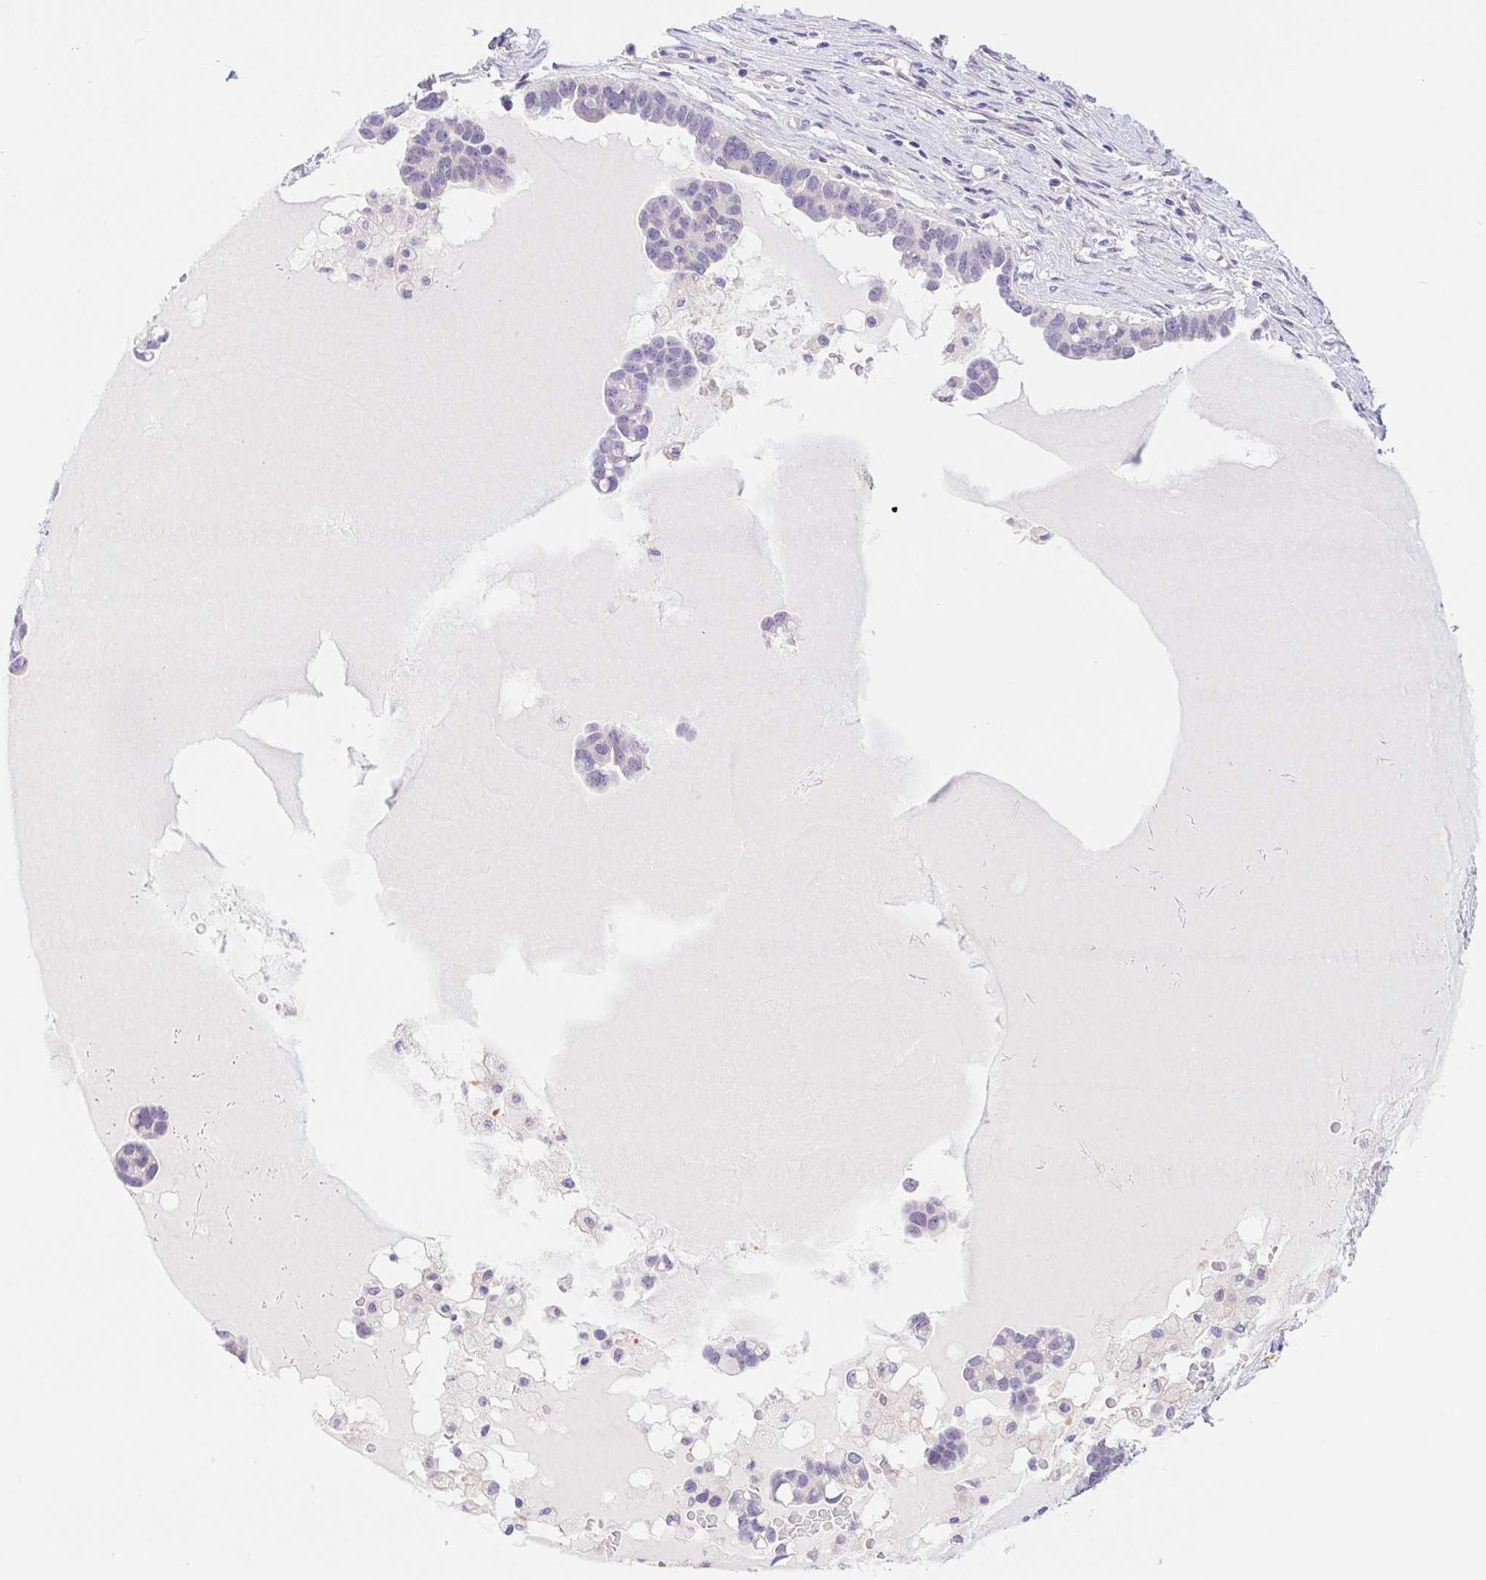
{"staining": {"intensity": "negative", "quantity": "none", "location": "none"}, "tissue": "ovarian cancer", "cell_type": "Tumor cells", "image_type": "cancer", "snomed": [{"axis": "morphology", "description": "Cystadenocarcinoma, serous, NOS"}, {"axis": "topography", "description": "Ovary"}], "caption": "IHC image of neoplastic tissue: ovarian serous cystadenocarcinoma stained with DAB (3,3'-diaminobenzidine) shows no significant protein staining in tumor cells.", "gene": "DYNC2LI1", "patient": {"sex": "female", "age": 54}}